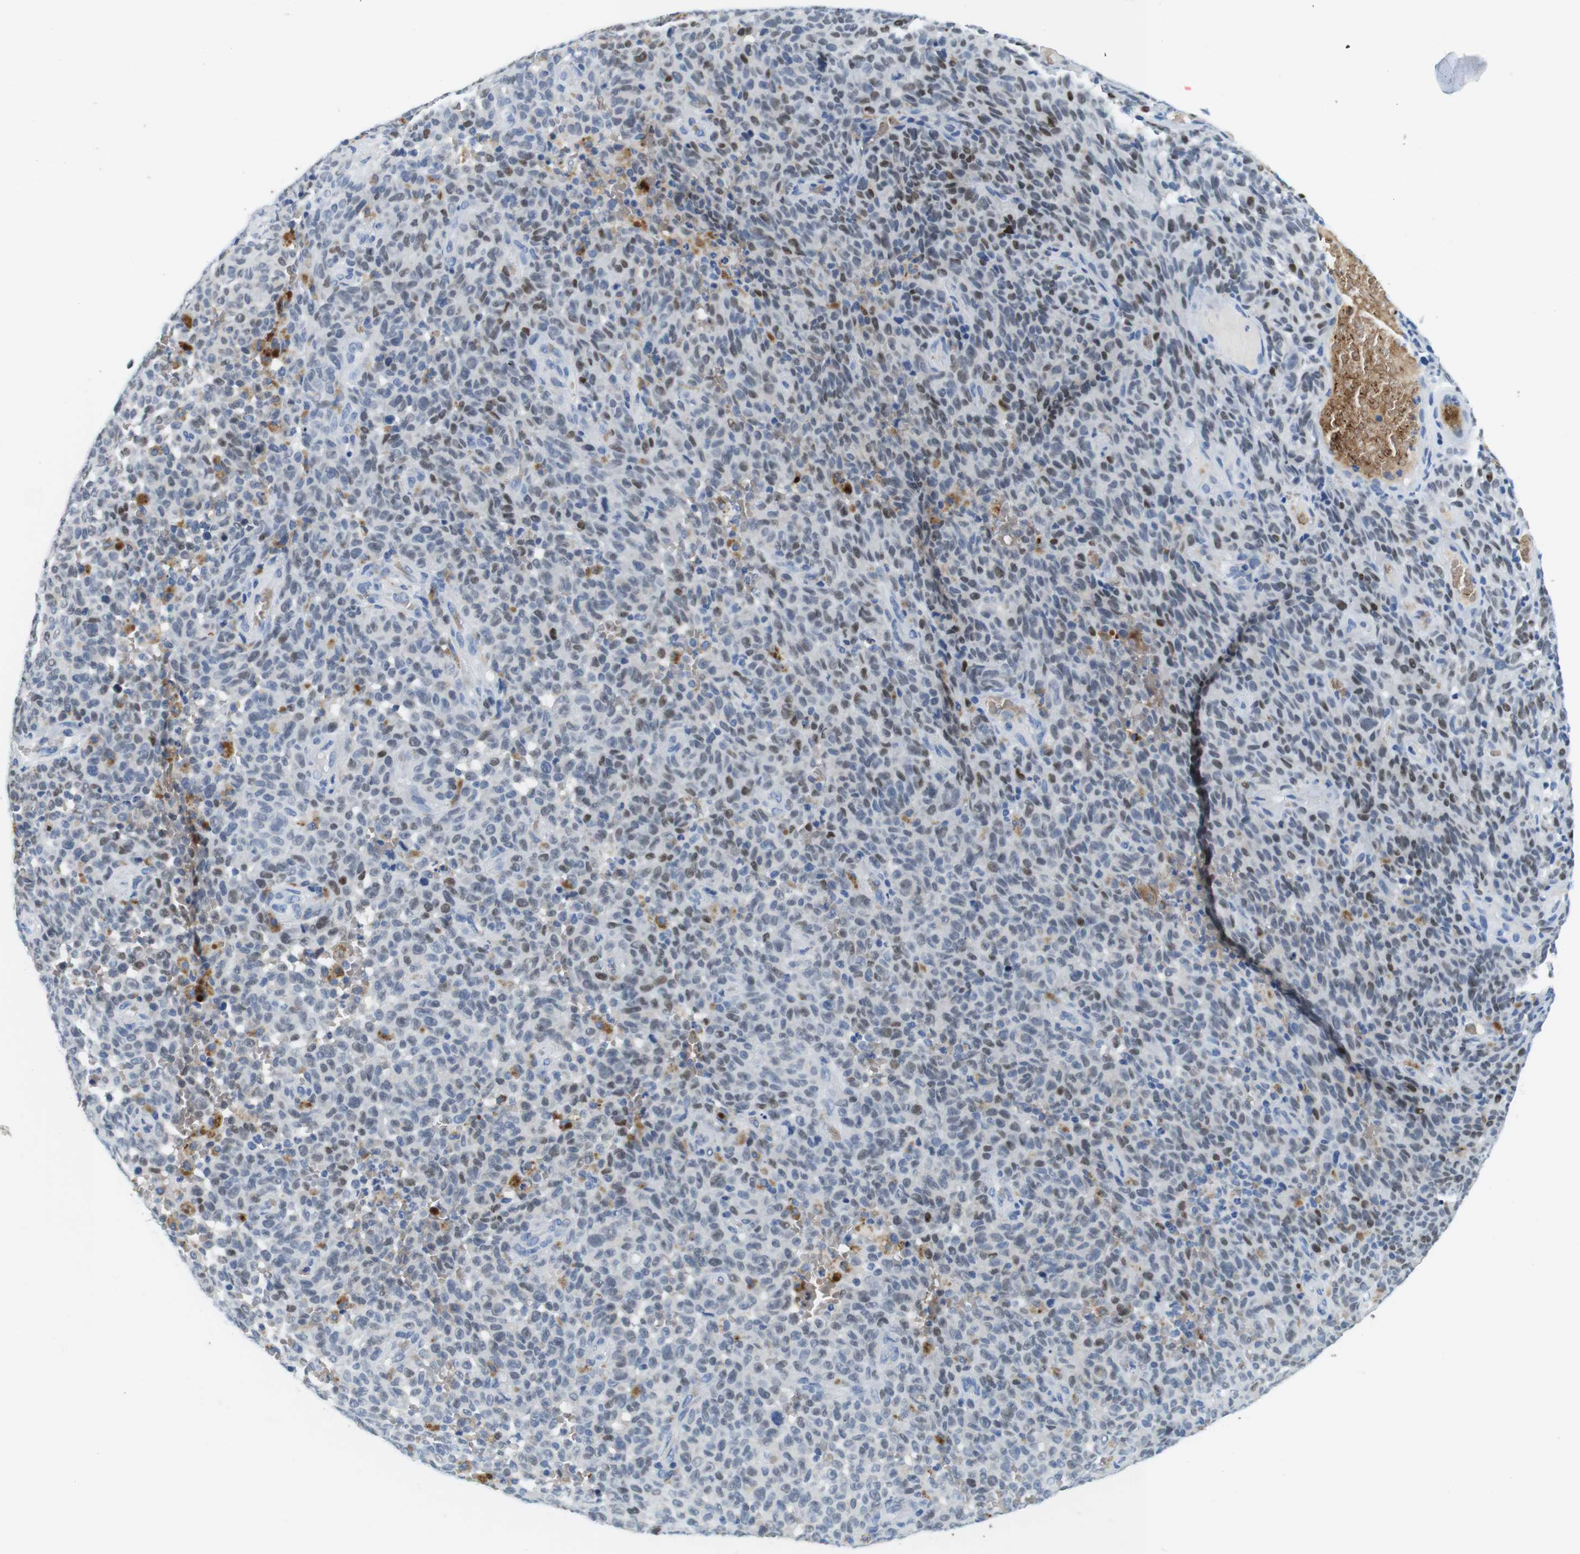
{"staining": {"intensity": "weak", "quantity": "25%-75%", "location": "nuclear"}, "tissue": "melanoma", "cell_type": "Tumor cells", "image_type": "cancer", "snomed": [{"axis": "morphology", "description": "Malignant melanoma, NOS"}, {"axis": "topography", "description": "Skin"}], "caption": "Brown immunohistochemical staining in human melanoma displays weak nuclear expression in about 25%-75% of tumor cells.", "gene": "TFAP2C", "patient": {"sex": "female", "age": 82}}